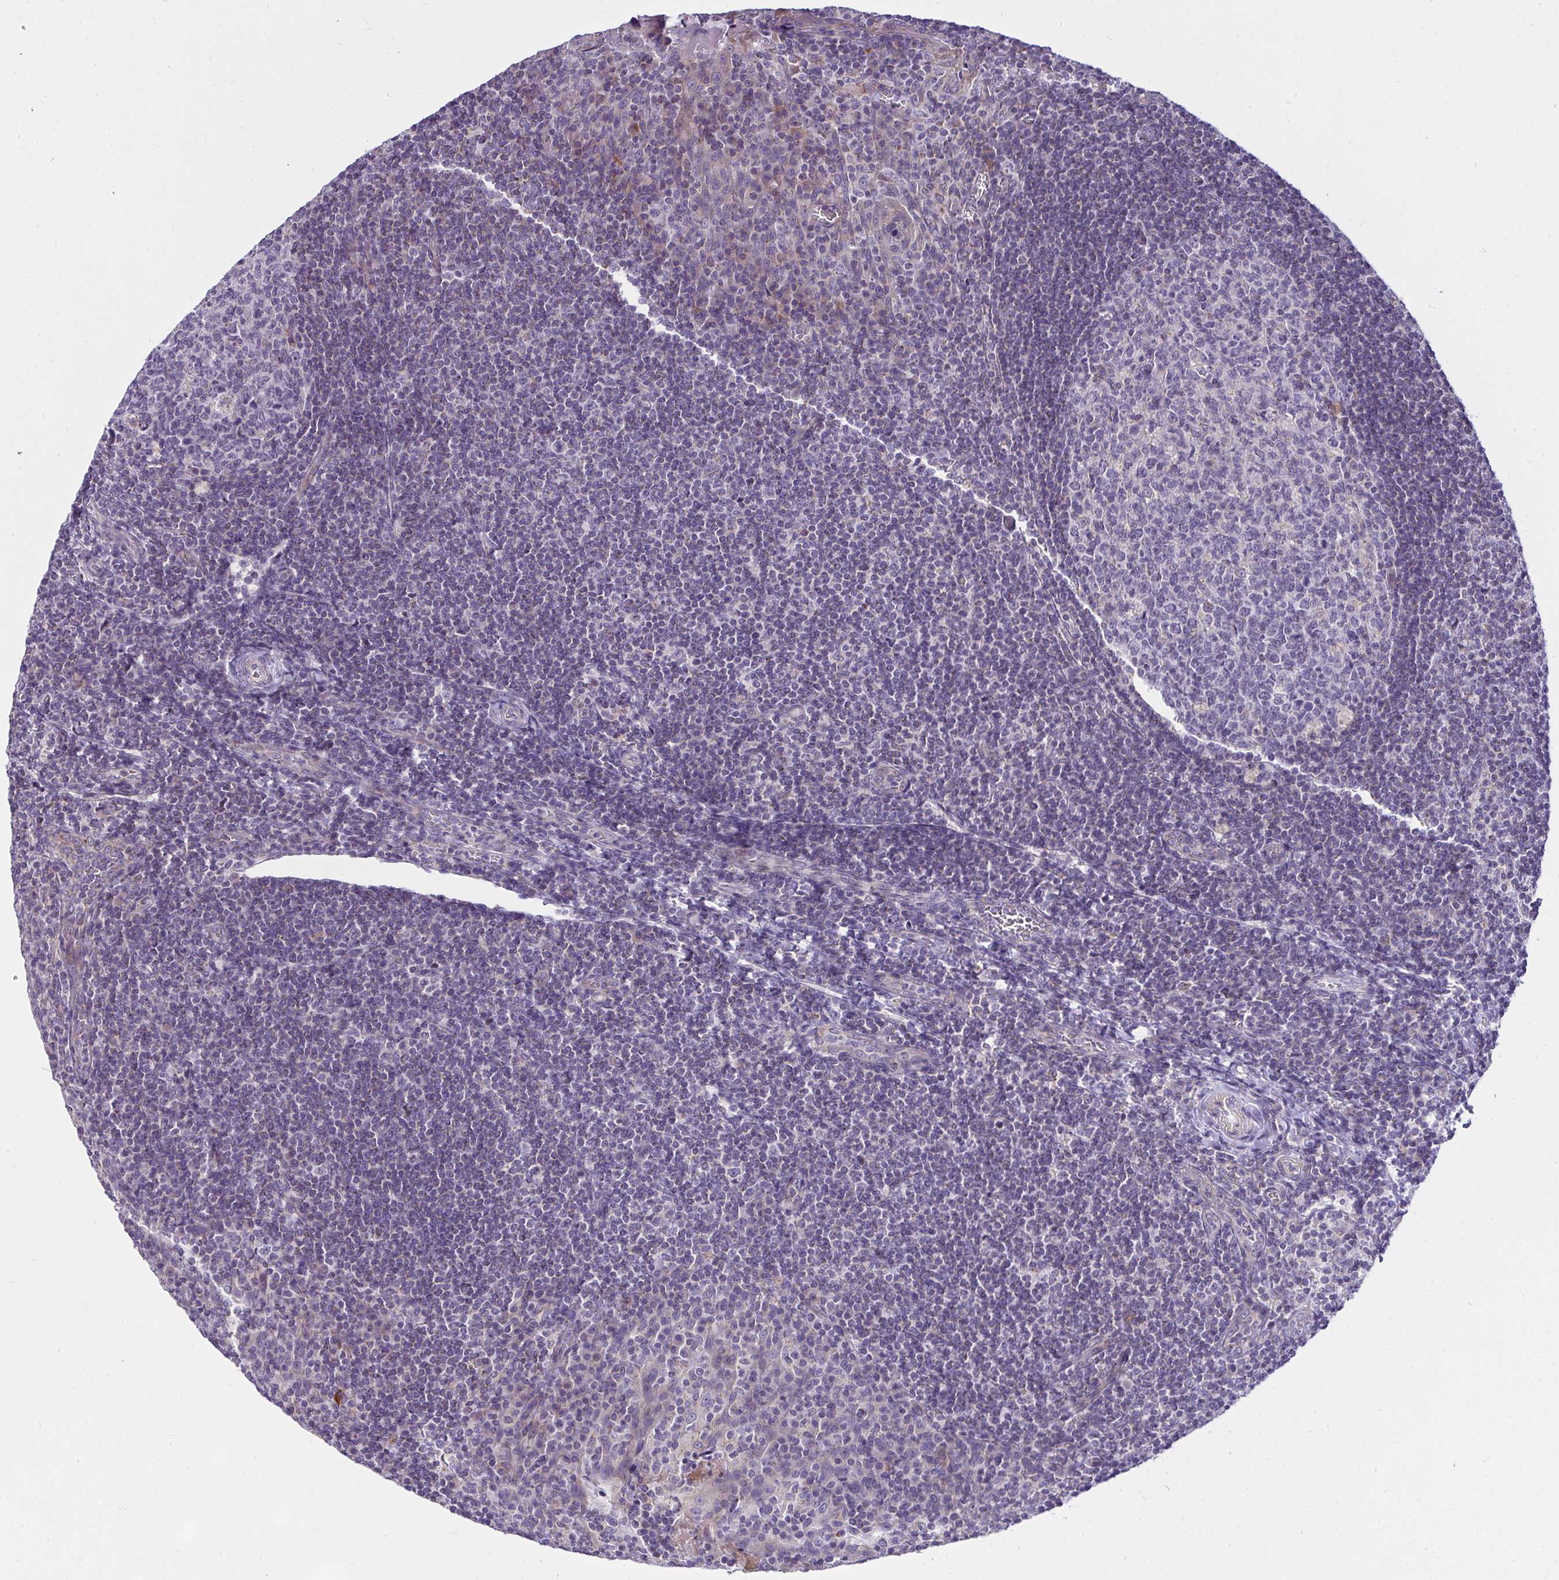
{"staining": {"intensity": "negative", "quantity": "none", "location": "none"}, "tissue": "tonsil", "cell_type": "Germinal center cells", "image_type": "normal", "snomed": [{"axis": "morphology", "description": "Normal tissue, NOS"}, {"axis": "topography", "description": "Tonsil"}], "caption": "This is an immunohistochemistry image of normal tonsil. There is no expression in germinal center cells.", "gene": "CEP63", "patient": {"sex": "male", "age": 17}}